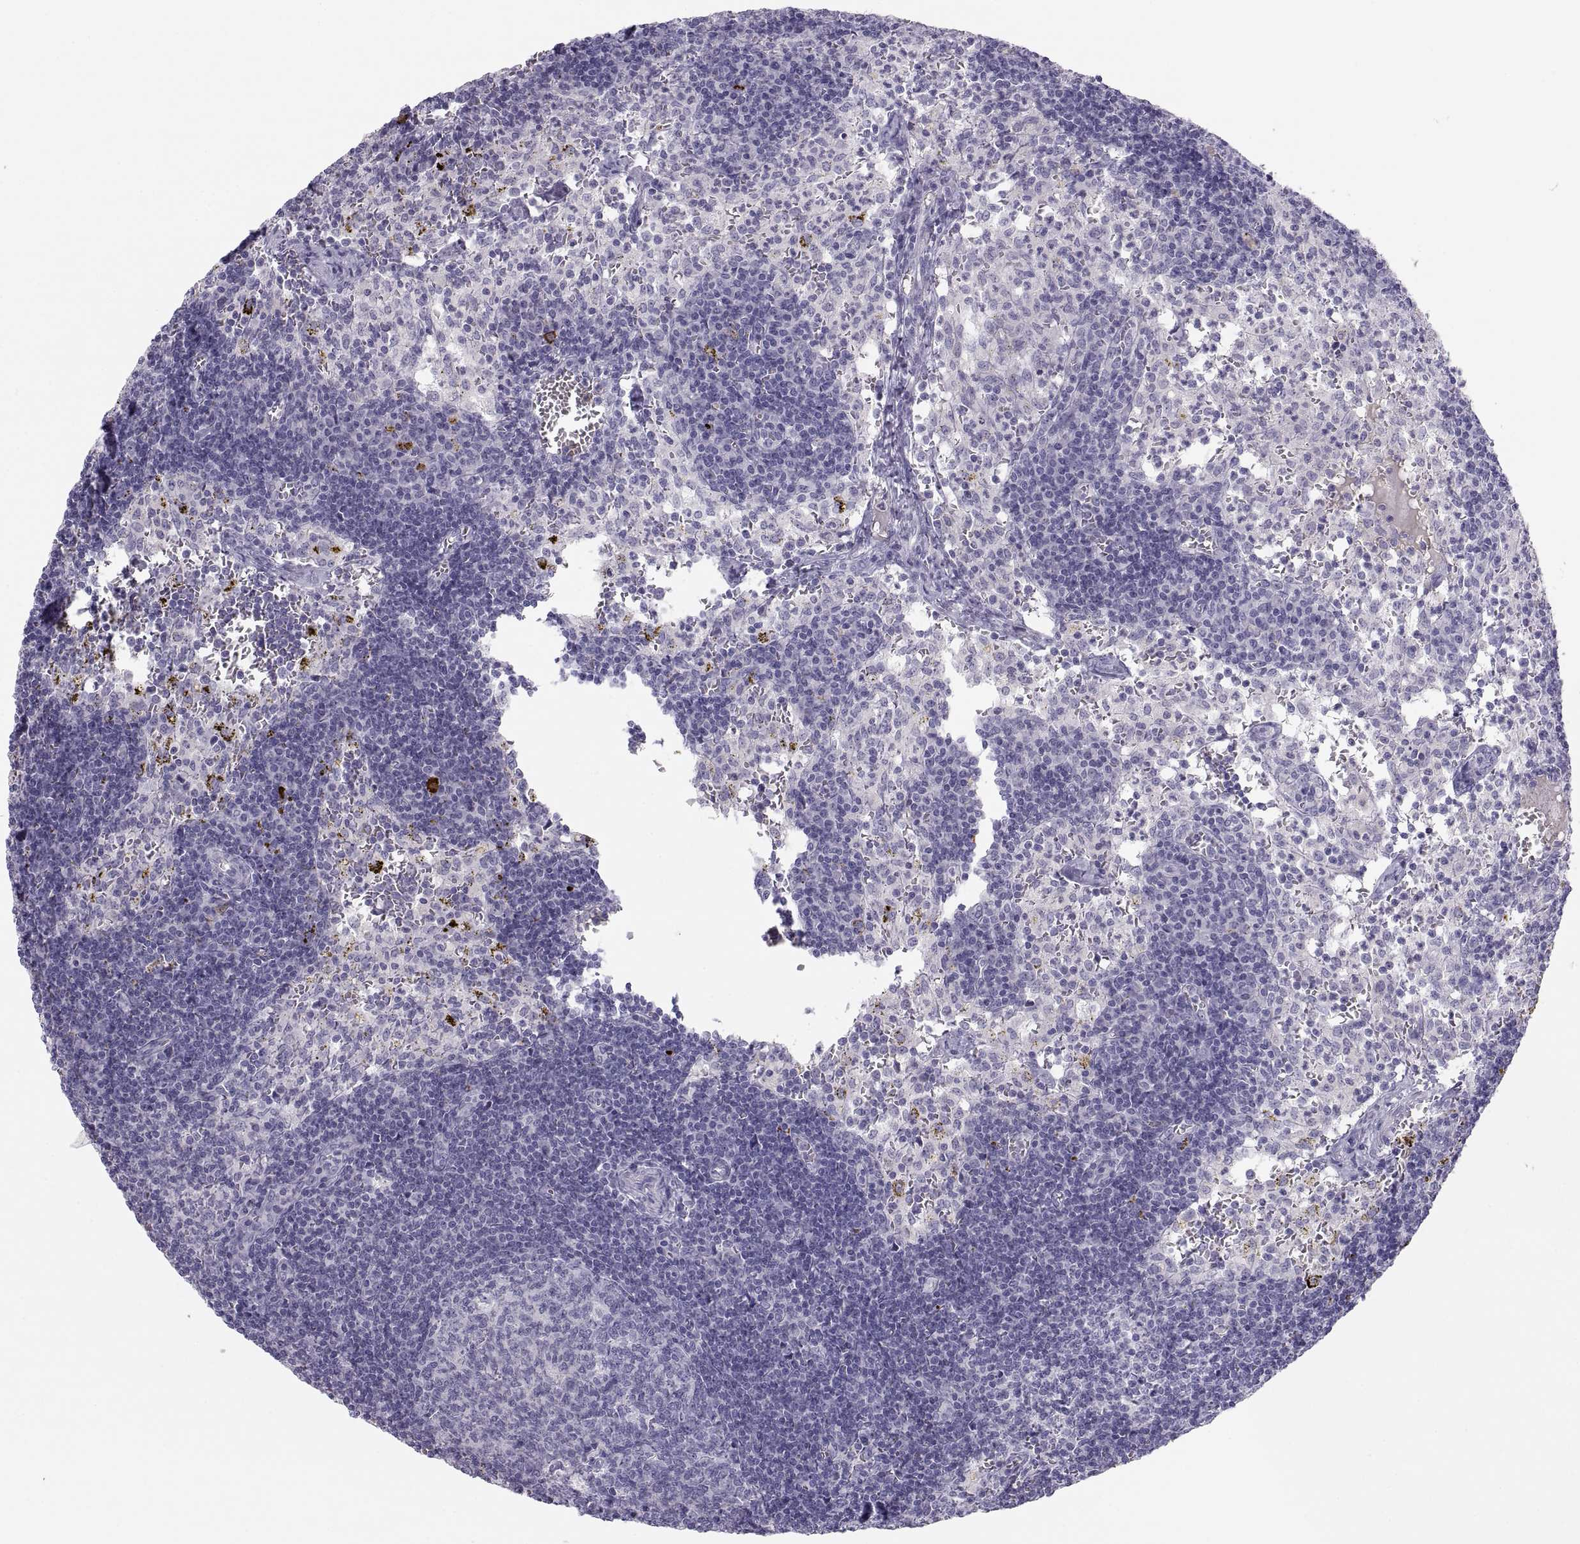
{"staining": {"intensity": "negative", "quantity": "none", "location": "none"}, "tissue": "lymph node", "cell_type": "Germinal center cells", "image_type": "normal", "snomed": [{"axis": "morphology", "description": "Normal tissue, NOS"}, {"axis": "topography", "description": "Lymph node"}], "caption": "The micrograph shows no significant positivity in germinal center cells of lymph node. (DAB immunohistochemistry visualized using brightfield microscopy, high magnification).", "gene": "MAGEB2", "patient": {"sex": "female", "age": 52}}